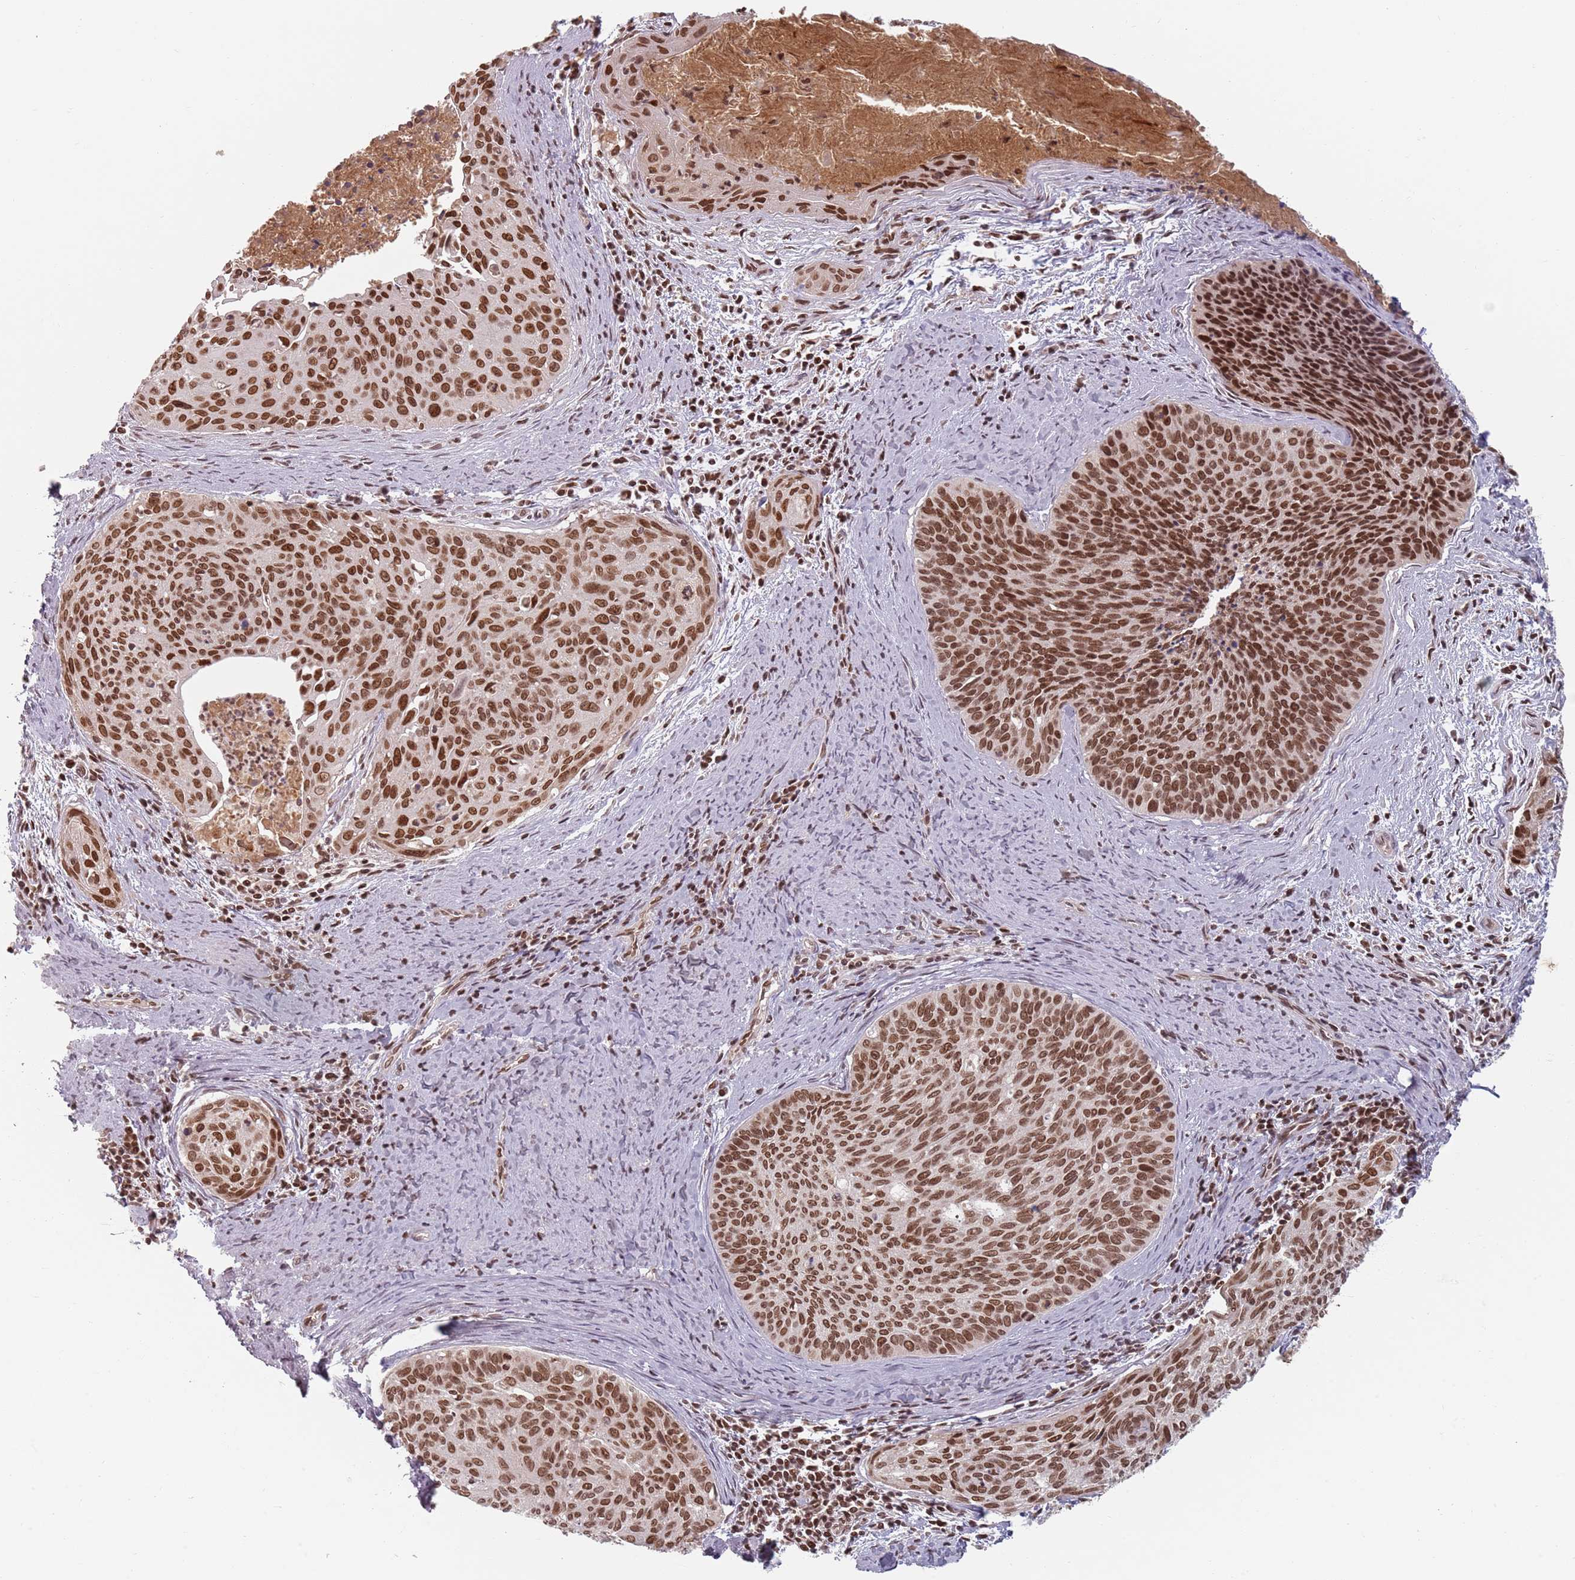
{"staining": {"intensity": "strong", "quantity": ">75%", "location": "cytoplasmic/membranous,nuclear"}, "tissue": "cervical cancer", "cell_type": "Tumor cells", "image_type": "cancer", "snomed": [{"axis": "morphology", "description": "Squamous cell carcinoma, NOS"}, {"axis": "topography", "description": "Cervix"}], "caption": "Protein analysis of cervical cancer tissue reveals strong cytoplasmic/membranous and nuclear expression in approximately >75% of tumor cells.", "gene": "NUP50", "patient": {"sex": "female", "age": 55}}